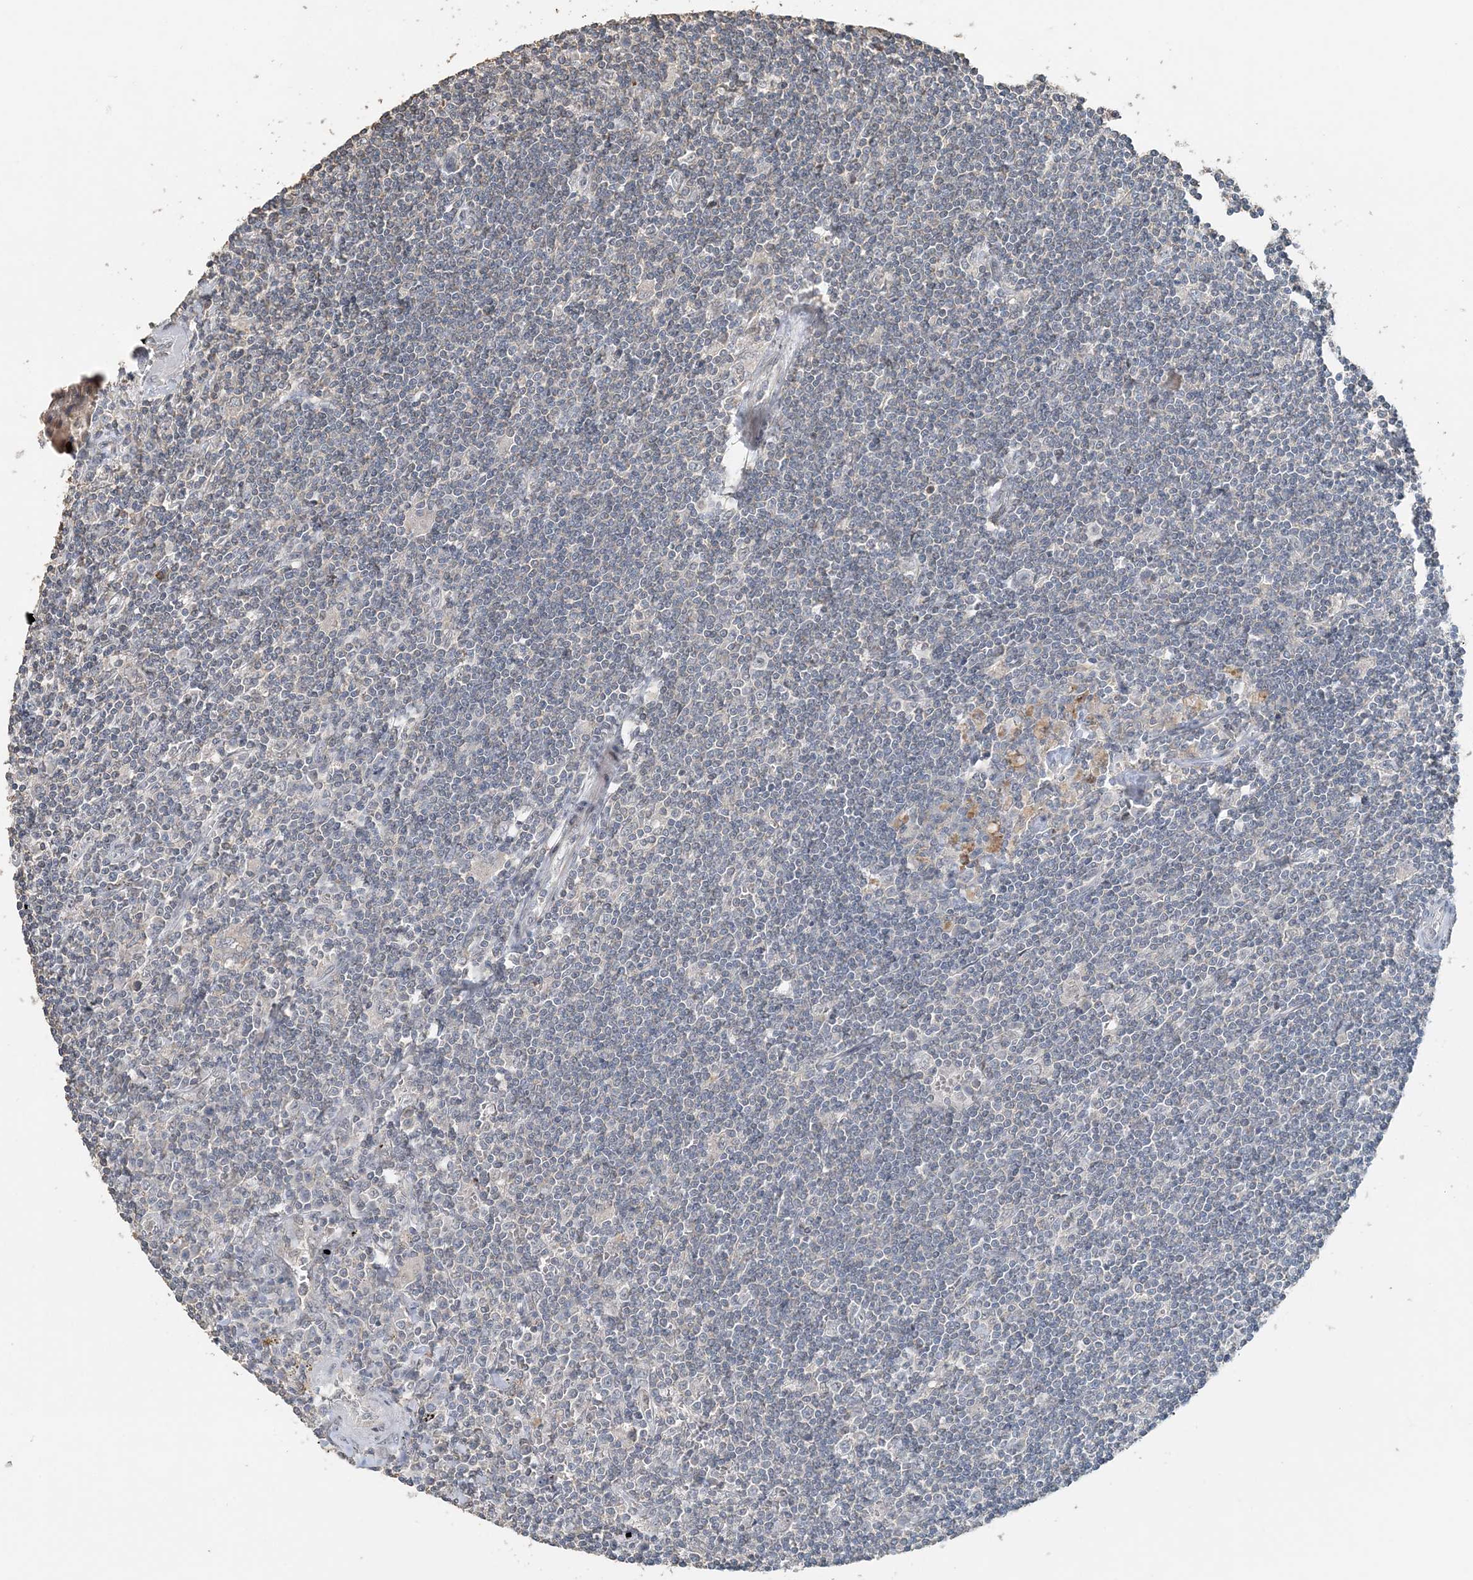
{"staining": {"intensity": "negative", "quantity": "none", "location": "none"}, "tissue": "lymphoma", "cell_type": "Tumor cells", "image_type": "cancer", "snomed": [{"axis": "morphology", "description": "Malignant lymphoma, non-Hodgkin's type, Low grade"}, {"axis": "topography", "description": "Spleen"}], "caption": "DAB (3,3'-diaminobenzidine) immunohistochemical staining of human malignant lymphoma, non-Hodgkin's type (low-grade) exhibits no significant positivity in tumor cells.", "gene": "FAM110A", "patient": {"sex": "male", "age": 76}}